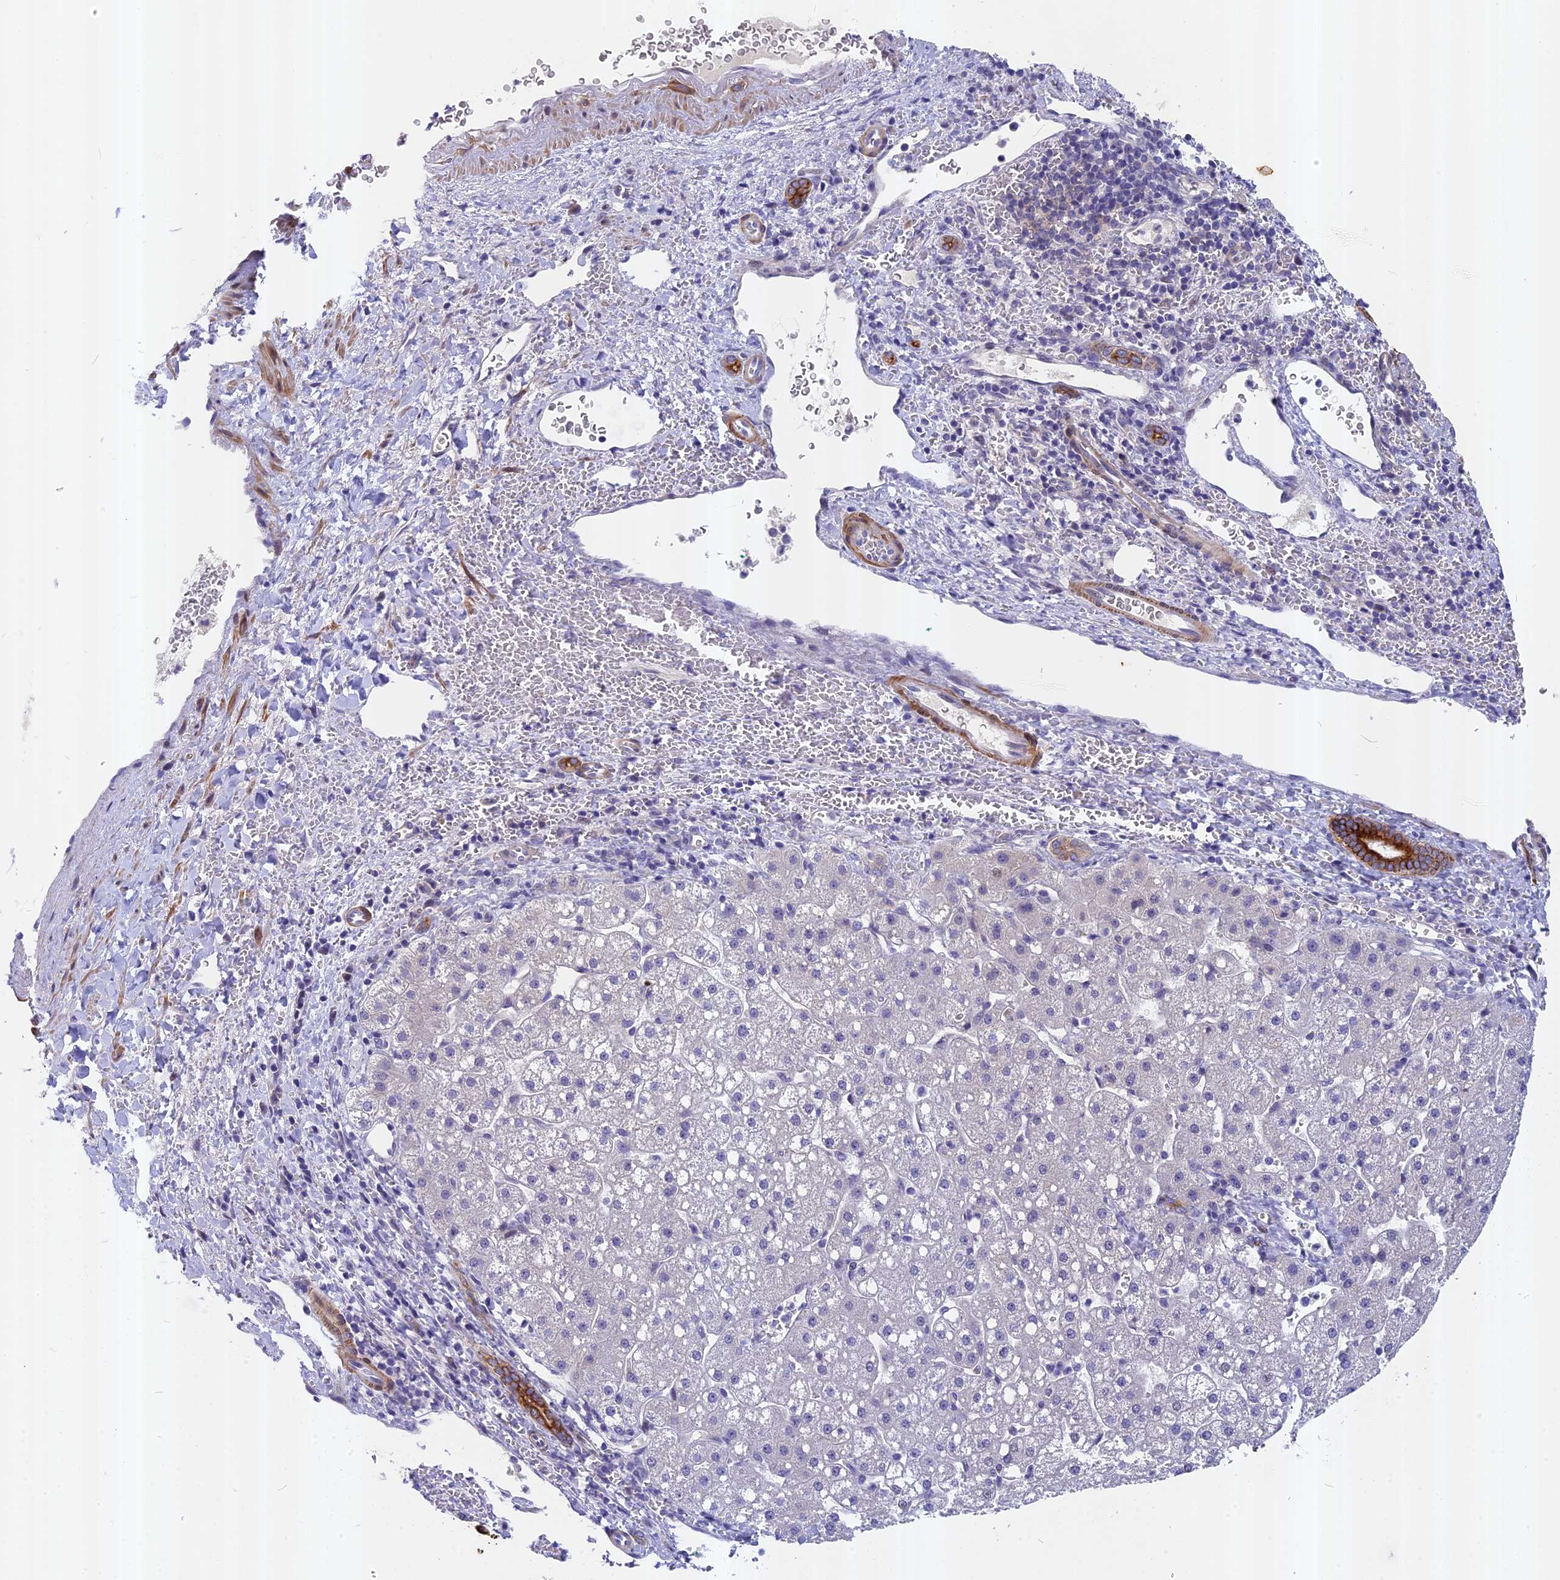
{"staining": {"intensity": "negative", "quantity": "none", "location": "none"}, "tissue": "liver cancer", "cell_type": "Tumor cells", "image_type": "cancer", "snomed": [{"axis": "morphology", "description": "Carcinoma, Hepatocellular, NOS"}, {"axis": "topography", "description": "Liver"}], "caption": "High power microscopy photomicrograph of an immunohistochemistry (IHC) image of hepatocellular carcinoma (liver), revealing no significant expression in tumor cells.", "gene": "ANKRD34B", "patient": {"sex": "male", "age": 57}}